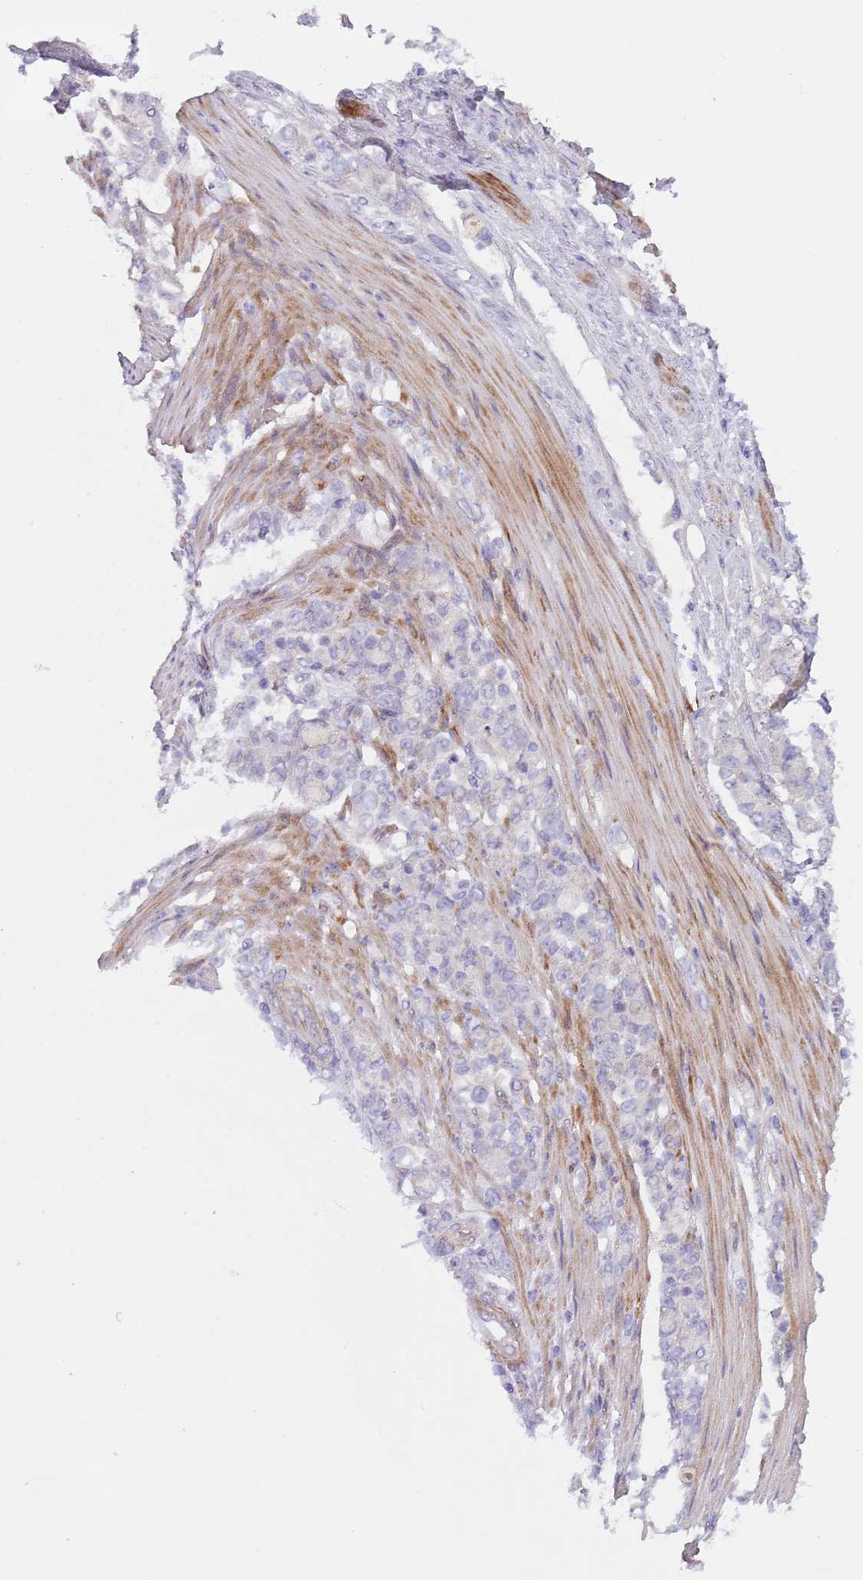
{"staining": {"intensity": "negative", "quantity": "none", "location": "none"}, "tissue": "stomach cancer", "cell_type": "Tumor cells", "image_type": "cancer", "snomed": [{"axis": "morphology", "description": "Normal tissue, NOS"}, {"axis": "morphology", "description": "Adenocarcinoma, NOS"}, {"axis": "topography", "description": "Stomach"}], "caption": "The micrograph shows no significant staining in tumor cells of stomach cancer.", "gene": "TINAGL1", "patient": {"sex": "female", "age": 79}}